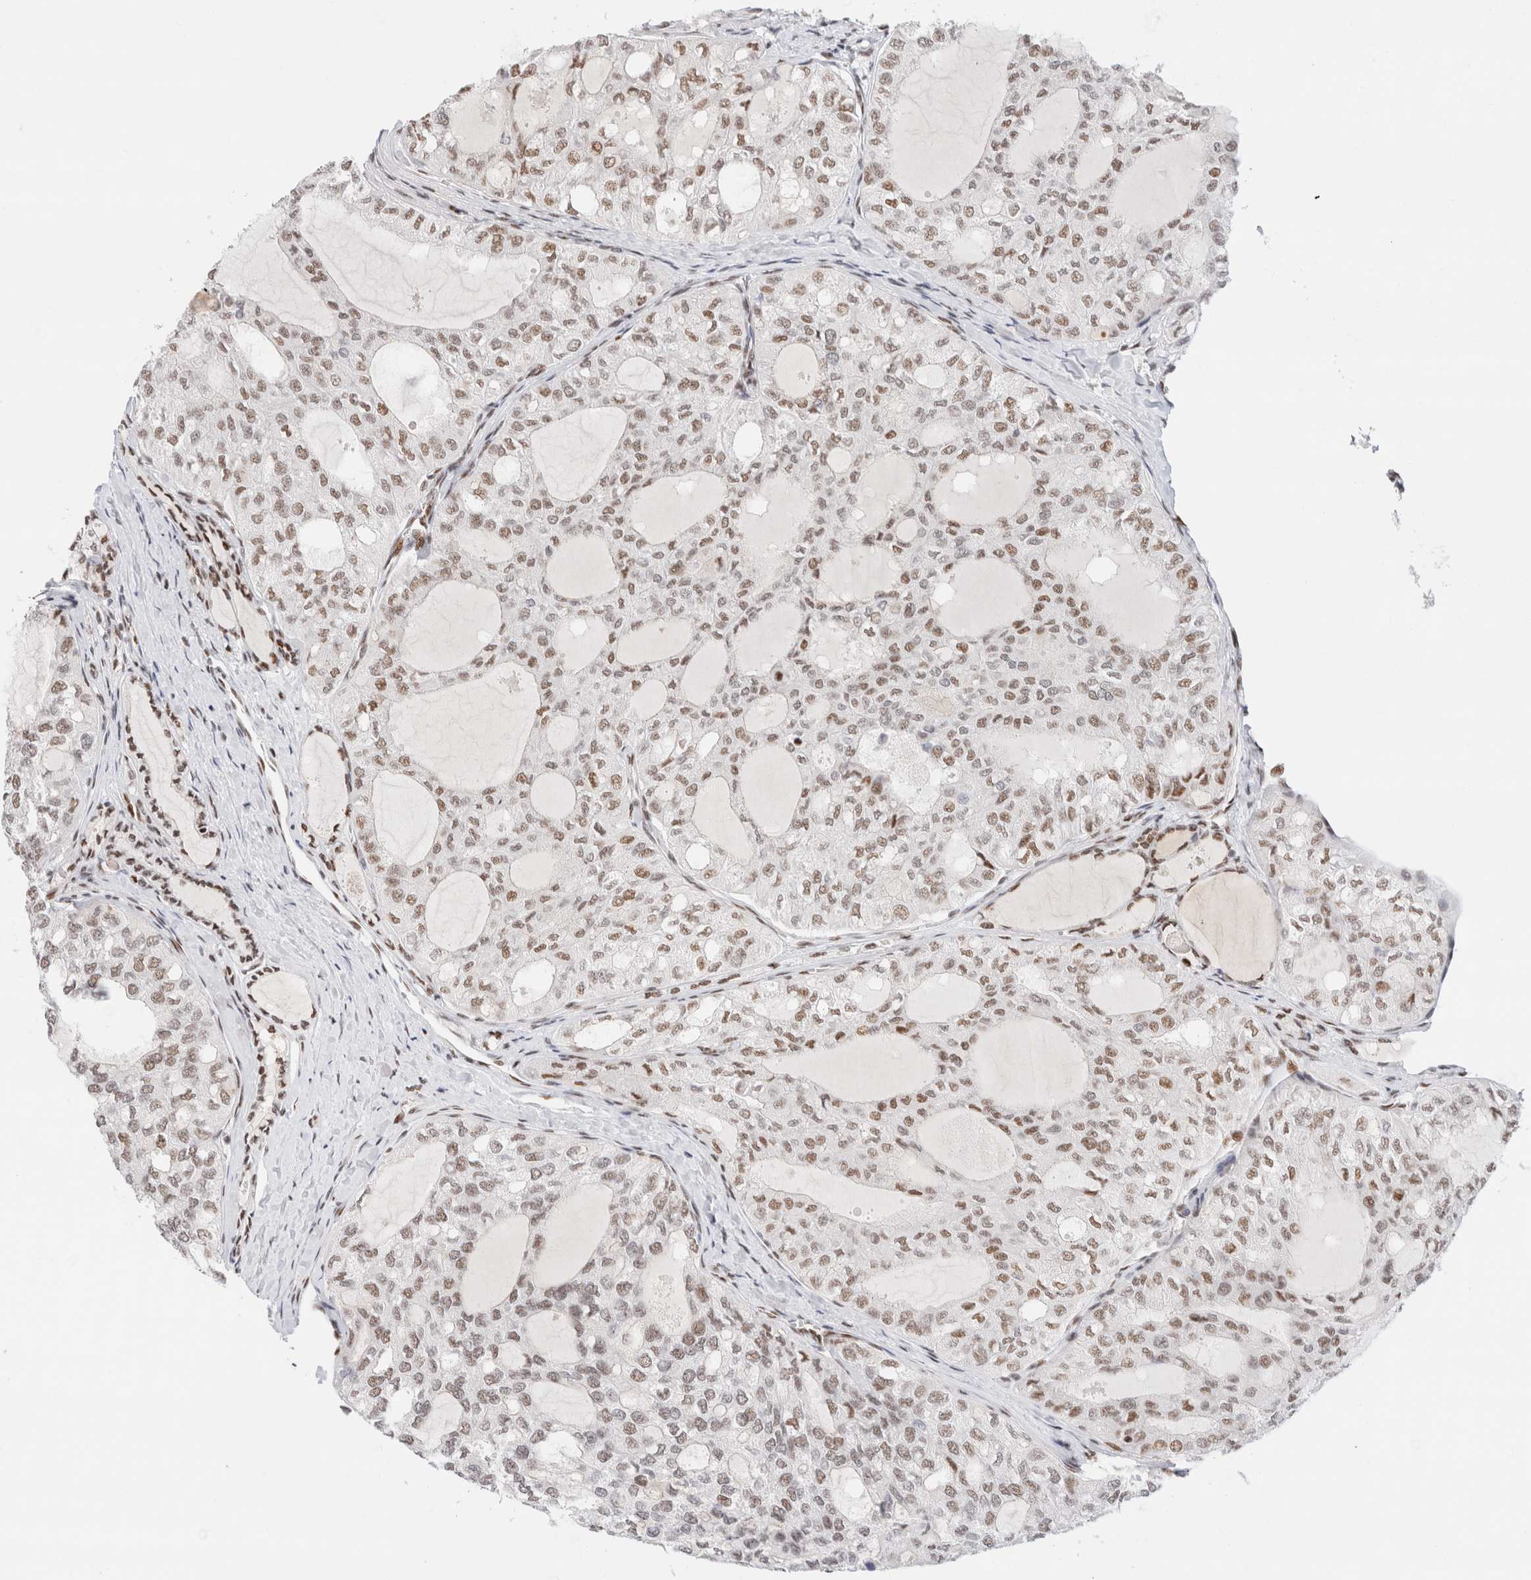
{"staining": {"intensity": "weak", "quantity": ">75%", "location": "nuclear"}, "tissue": "thyroid cancer", "cell_type": "Tumor cells", "image_type": "cancer", "snomed": [{"axis": "morphology", "description": "Follicular adenoma carcinoma, NOS"}, {"axis": "topography", "description": "Thyroid gland"}], "caption": "IHC staining of thyroid follicular adenoma carcinoma, which exhibits low levels of weak nuclear positivity in approximately >75% of tumor cells indicating weak nuclear protein expression. The staining was performed using DAB (brown) for protein detection and nuclei were counterstained in hematoxylin (blue).", "gene": "ZNF282", "patient": {"sex": "male", "age": 75}}